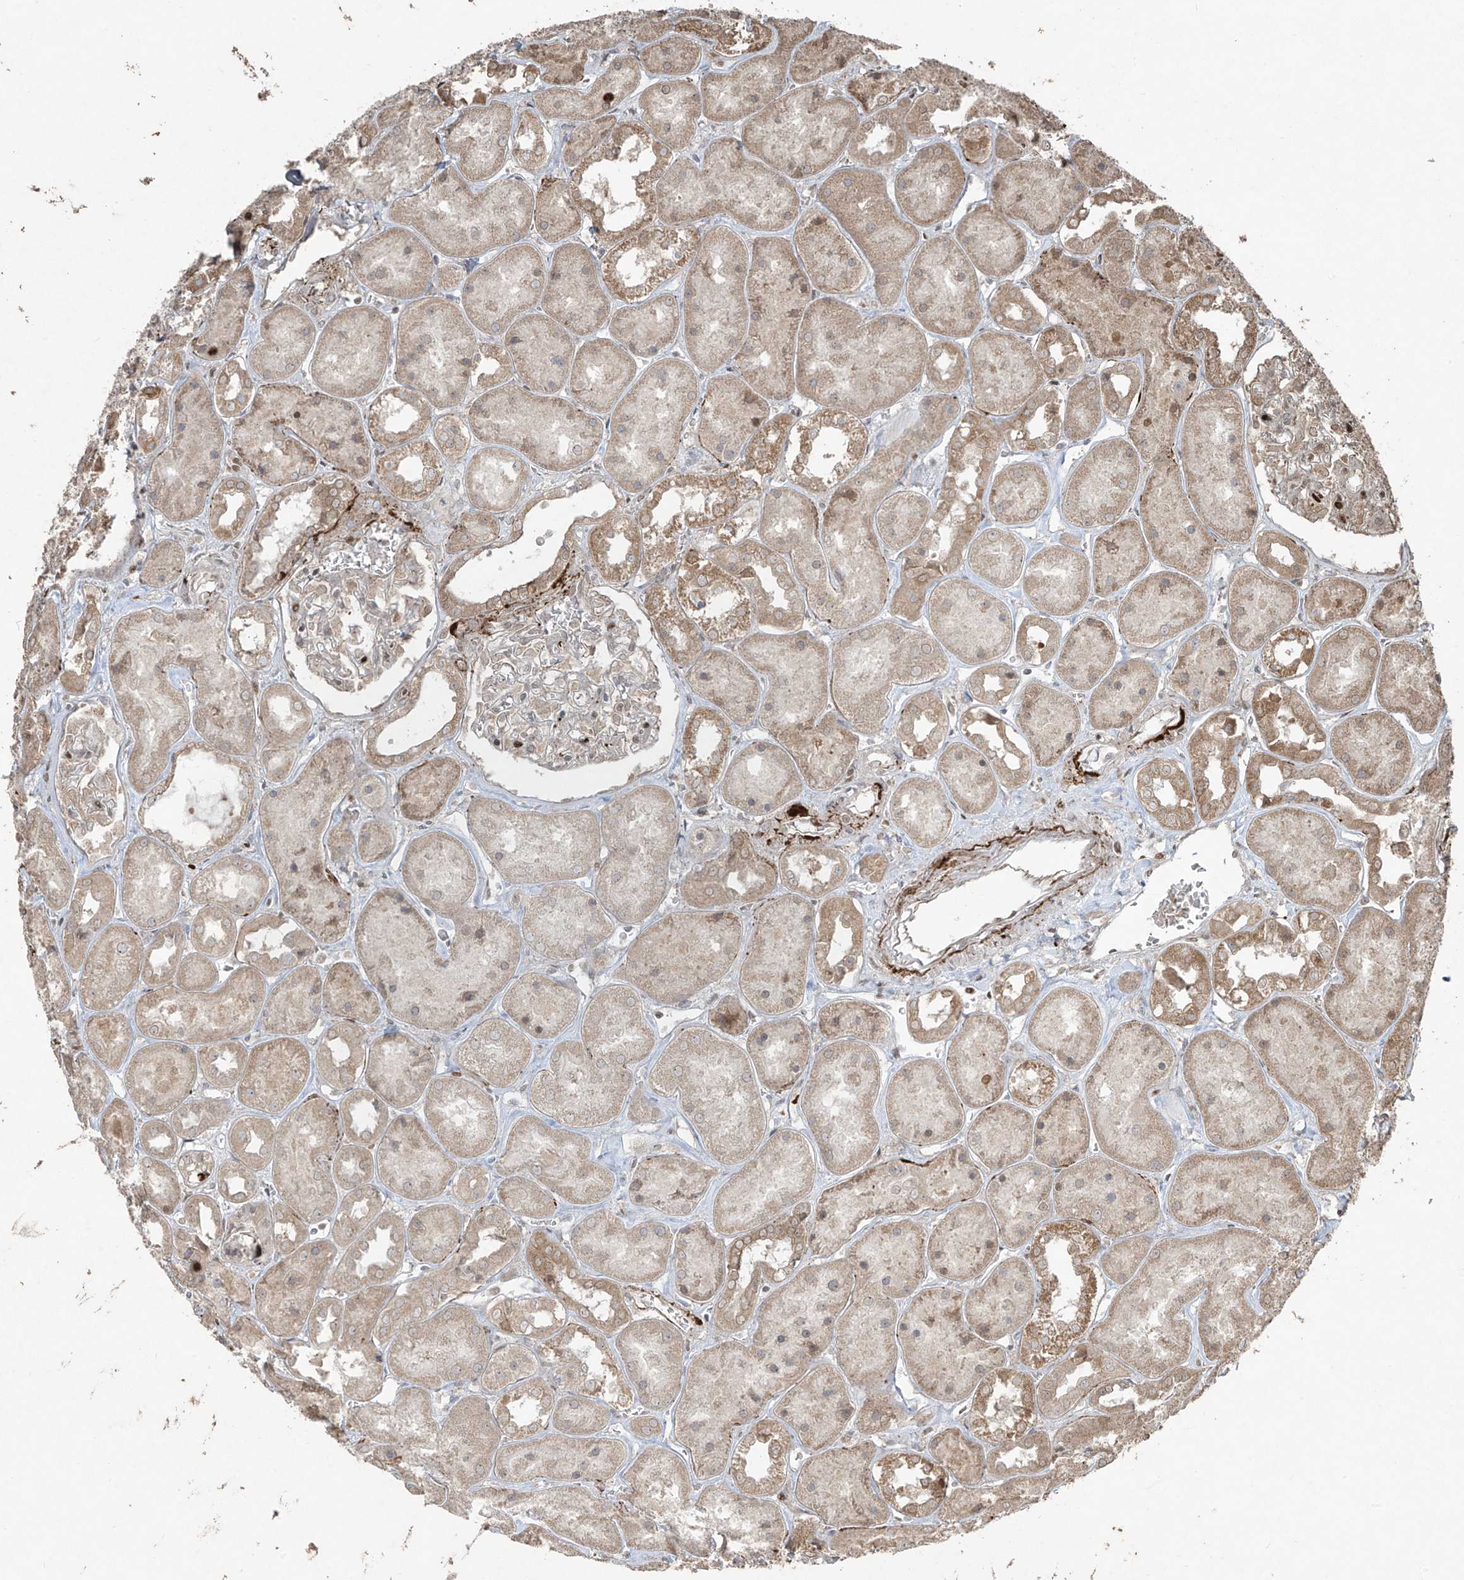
{"staining": {"intensity": "moderate", "quantity": "<25%", "location": "nuclear"}, "tissue": "kidney", "cell_type": "Cells in glomeruli", "image_type": "normal", "snomed": [{"axis": "morphology", "description": "Normal tissue, NOS"}, {"axis": "topography", "description": "Kidney"}], "caption": "Normal kidney was stained to show a protein in brown. There is low levels of moderate nuclear positivity in approximately <25% of cells in glomeruli. (IHC, brightfield microscopy, high magnification).", "gene": "TTC22", "patient": {"sex": "male", "age": 70}}